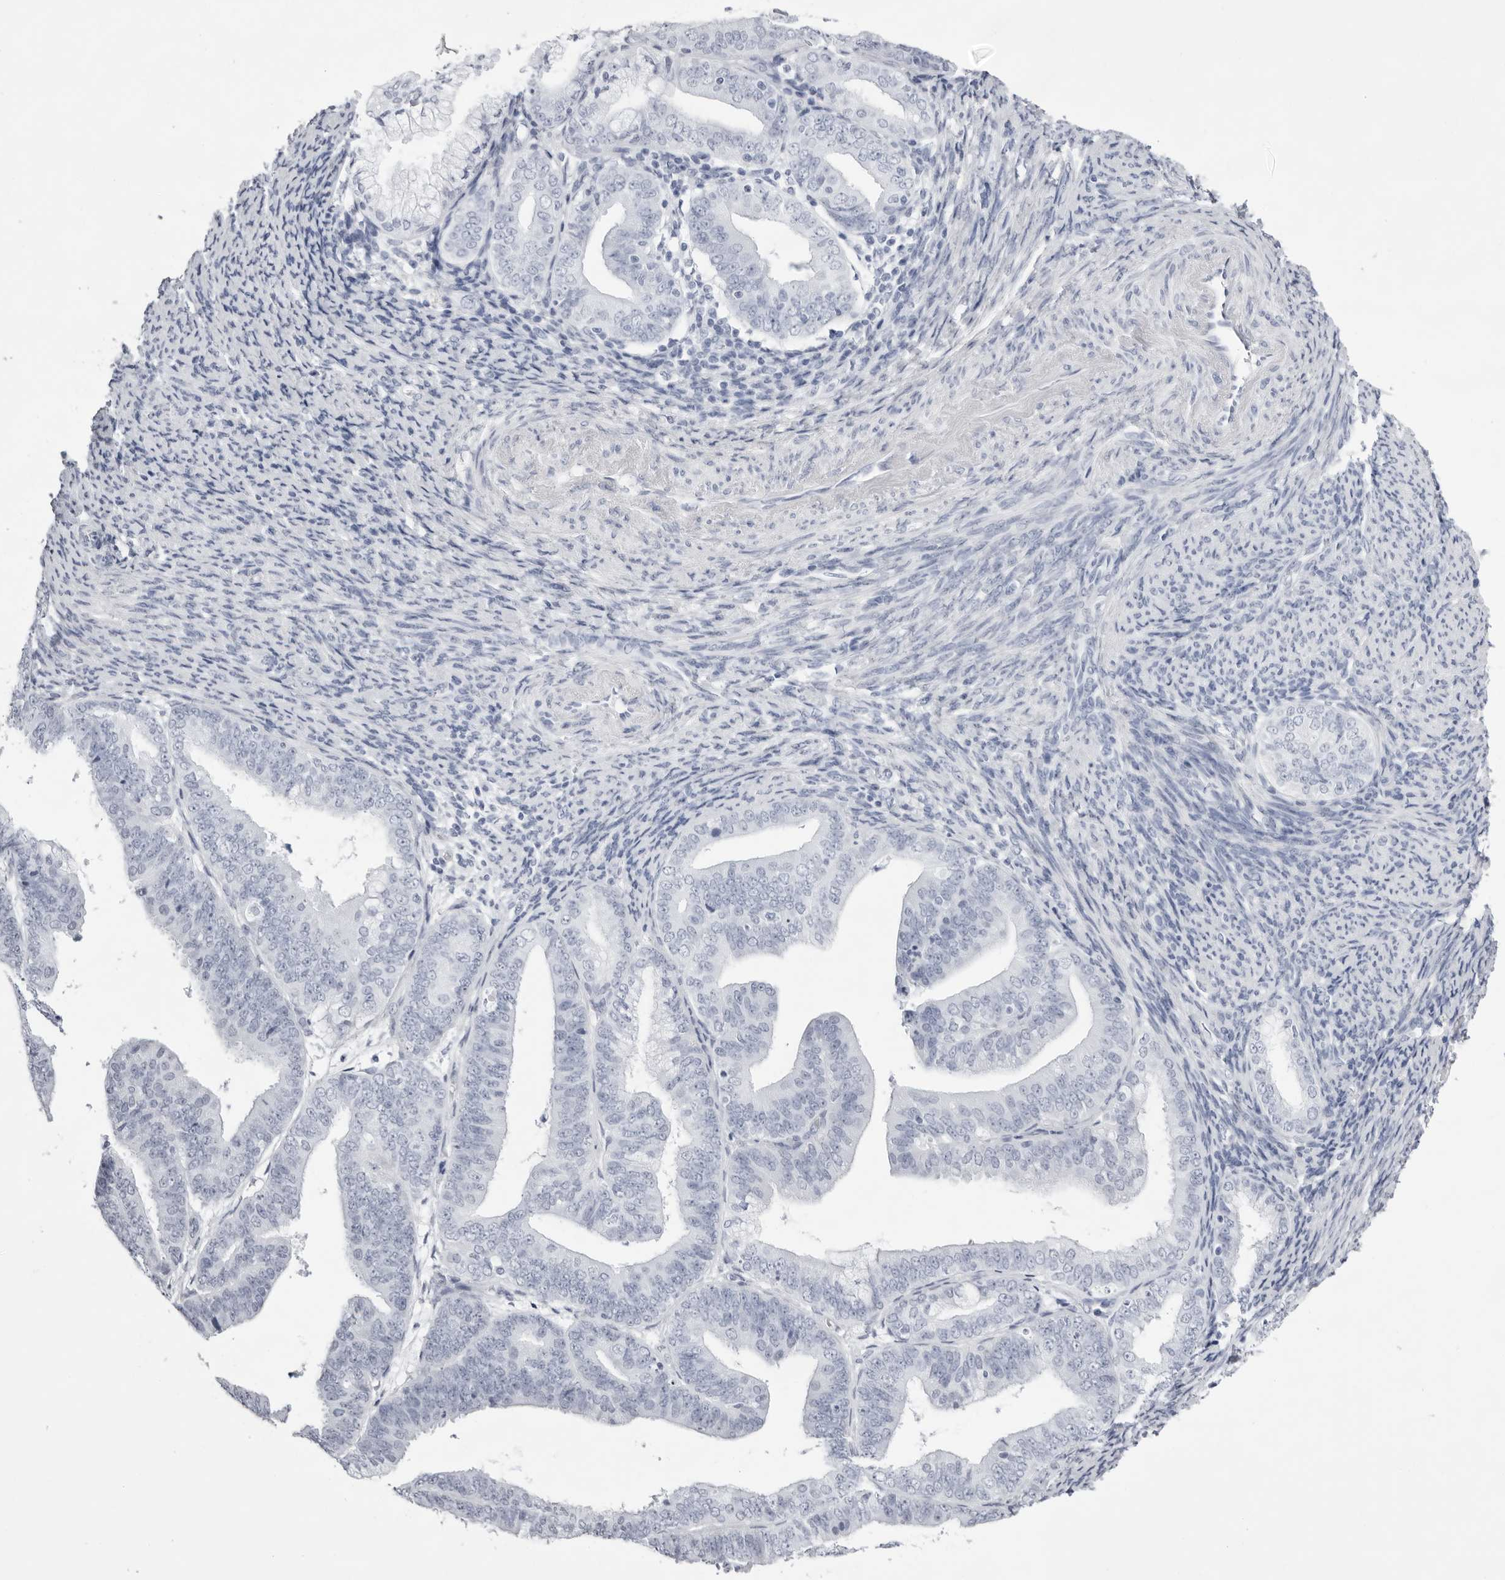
{"staining": {"intensity": "negative", "quantity": "none", "location": "none"}, "tissue": "endometrial cancer", "cell_type": "Tumor cells", "image_type": "cancer", "snomed": [{"axis": "morphology", "description": "Adenocarcinoma, NOS"}, {"axis": "topography", "description": "Endometrium"}], "caption": "This is an immunohistochemistry (IHC) photomicrograph of adenocarcinoma (endometrial). There is no positivity in tumor cells.", "gene": "TMOD4", "patient": {"sex": "female", "age": 63}}